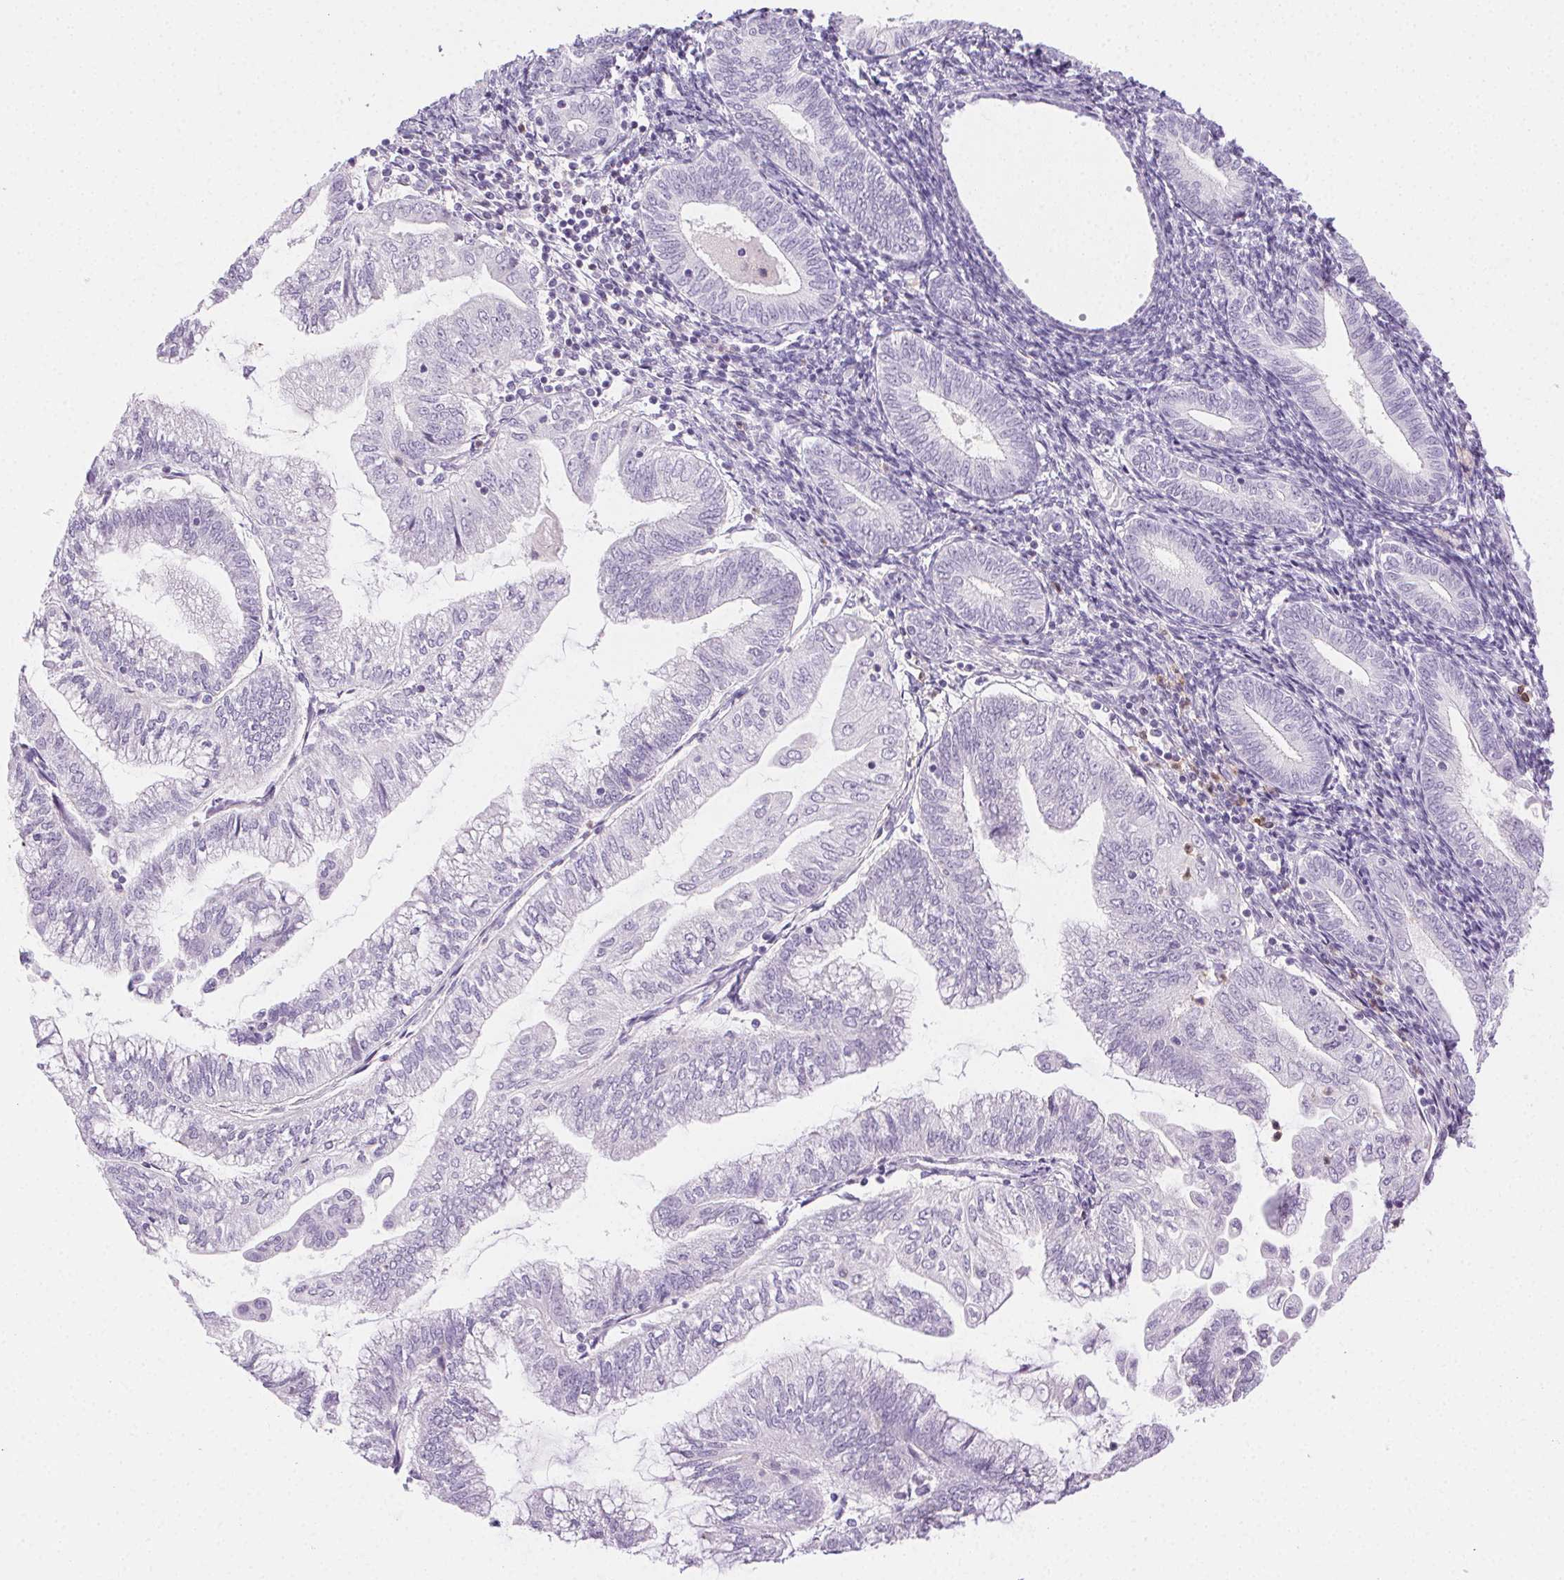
{"staining": {"intensity": "negative", "quantity": "none", "location": "none"}, "tissue": "endometrial cancer", "cell_type": "Tumor cells", "image_type": "cancer", "snomed": [{"axis": "morphology", "description": "Adenocarcinoma, NOS"}, {"axis": "topography", "description": "Endometrium"}], "caption": "Immunohistochemistry histopathology image of adenocarcinoma (endometrial) stained for a protein (brown), which reveals no positivity in tumor cells.", "gene": "TMEM45A", "patient": {"sex": "female", "age": 55}}